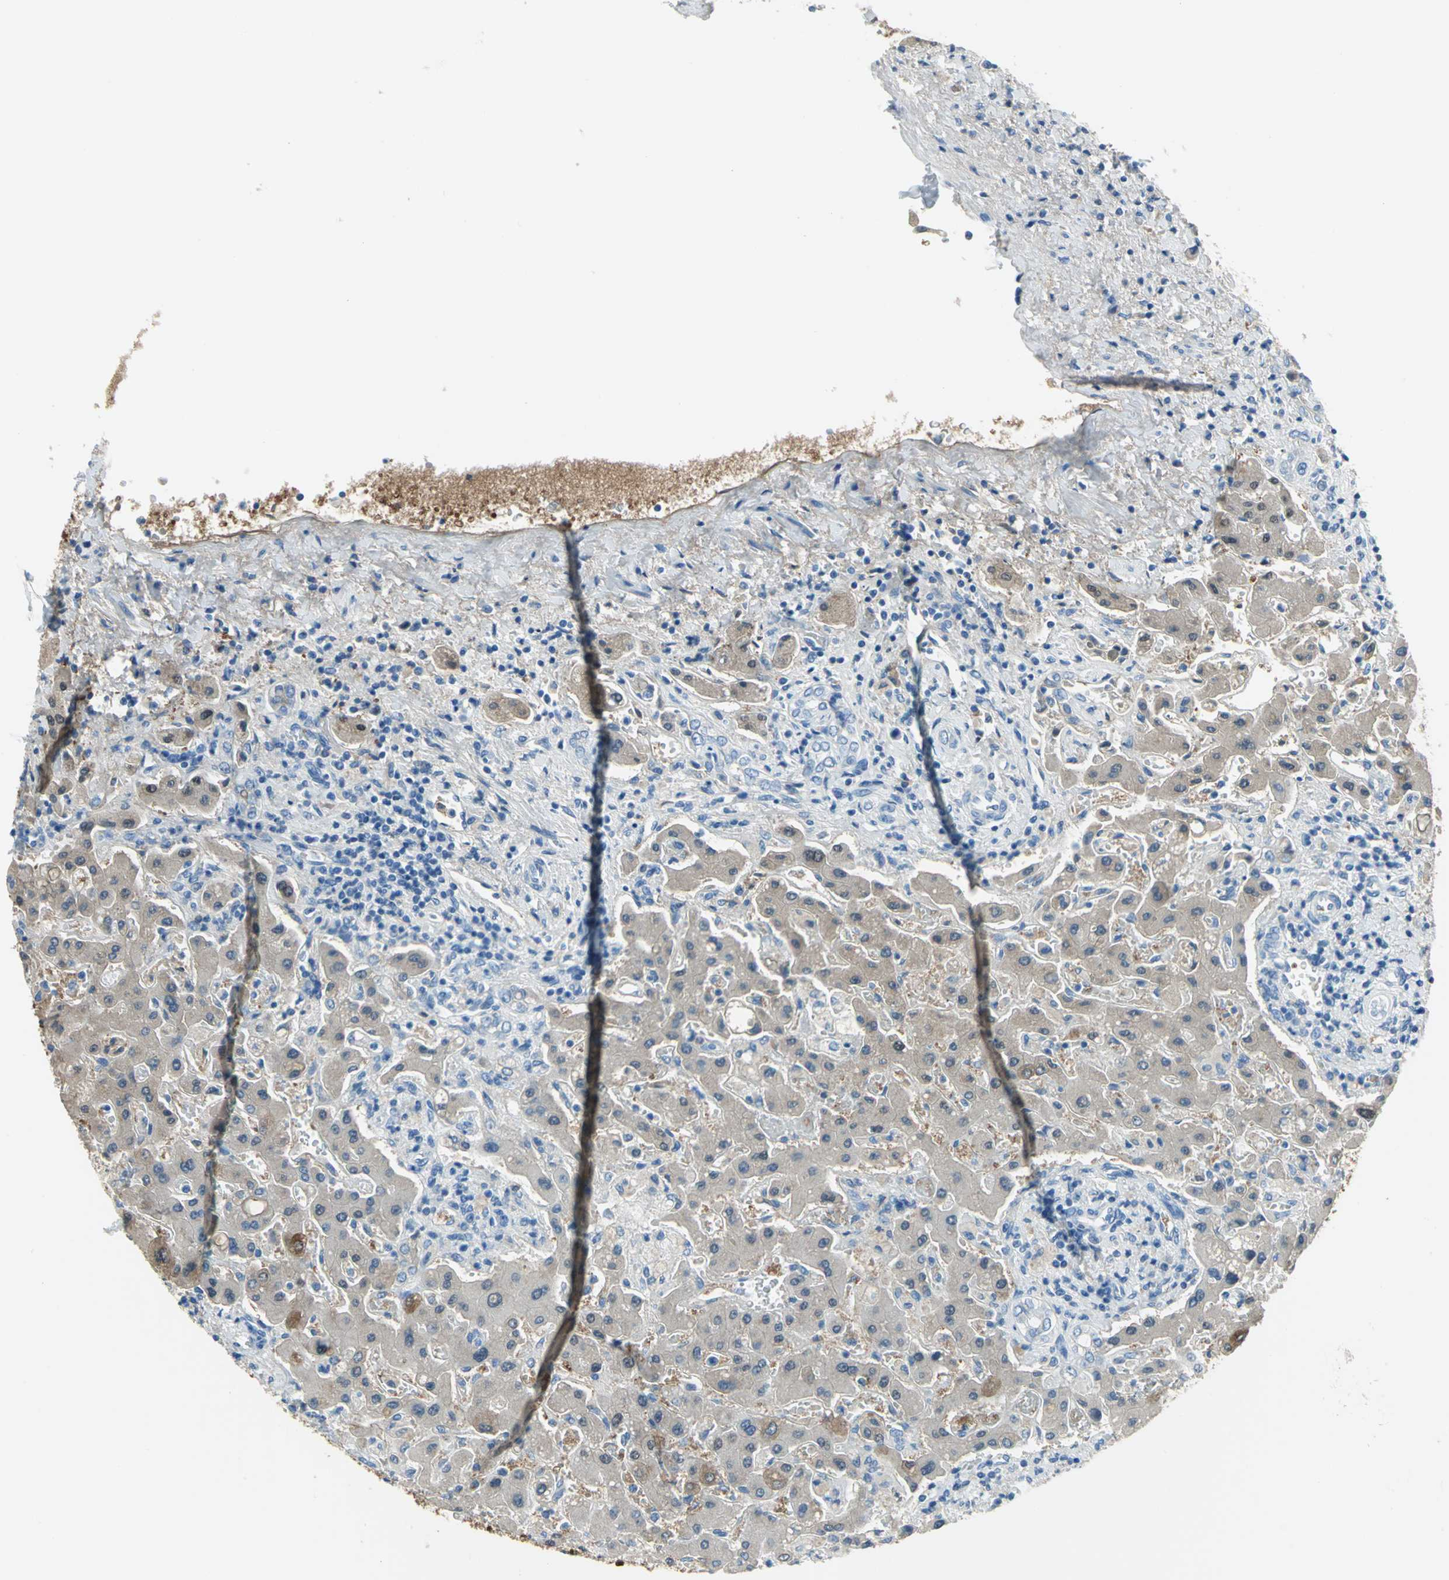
{"staining": {"intensity": "strong", "quantity": "<25%", "location": "cytoplasmic/membranous"}, "tissue": "liver cancer", "cell_type": "Tumor cells", "image_type": "cancer", "snomed": [{"axis": "morphology", "description": "Cholangiocarcinoma"}, {"axis": "topography", "description": "Liver"}], "caption": "About <25% of tumor cells in human liver cancer (cholangiocarcinoma) reveal strong cytoplasmic/membranous protein positivity as visualized by brown immunohistochemical staining.", "gene": "PKLR", "patient": {"sex": "male", "age": 50}}